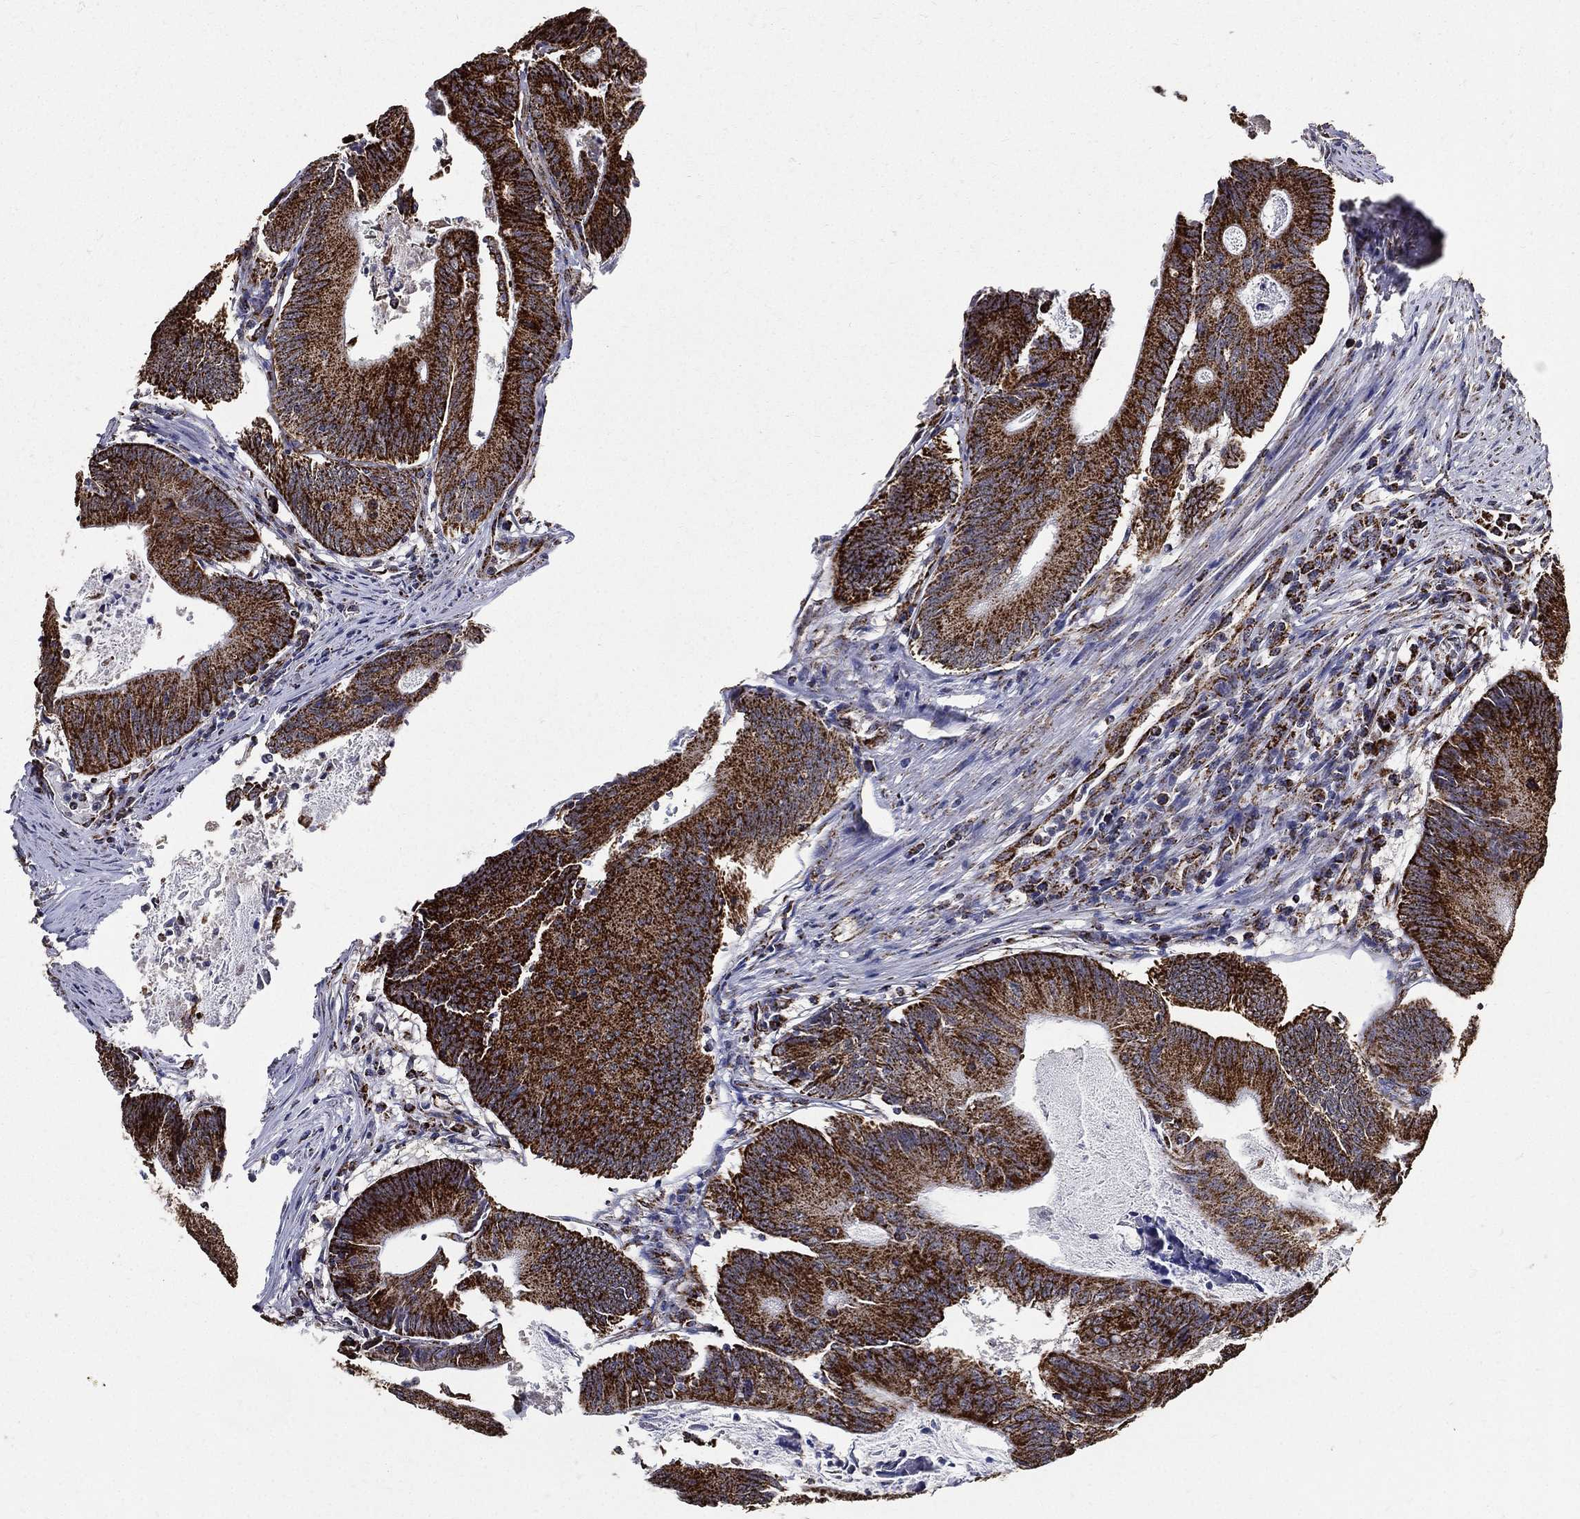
{"staining": {"intensity": "strong", "quantity": ">75%", "location": "cytoplasmic/membranous"}, "tissue": "colorectal cancer", "cell_type": "Tumor cells", "image_type": "cancer", "snomed": [{"axis": "morphology", "description": "Adenocarcinoma, NOS"}, {"axis": "topography", "description": "Colon"}], "caption": "Protein staining exhibits strong cytoplasmic/membranous expression in about >75% of tumor cells in colorectal adenocarcinoma.", "gene": "NDUFAB1", "patient": {"sex": "female", "age": 70}}